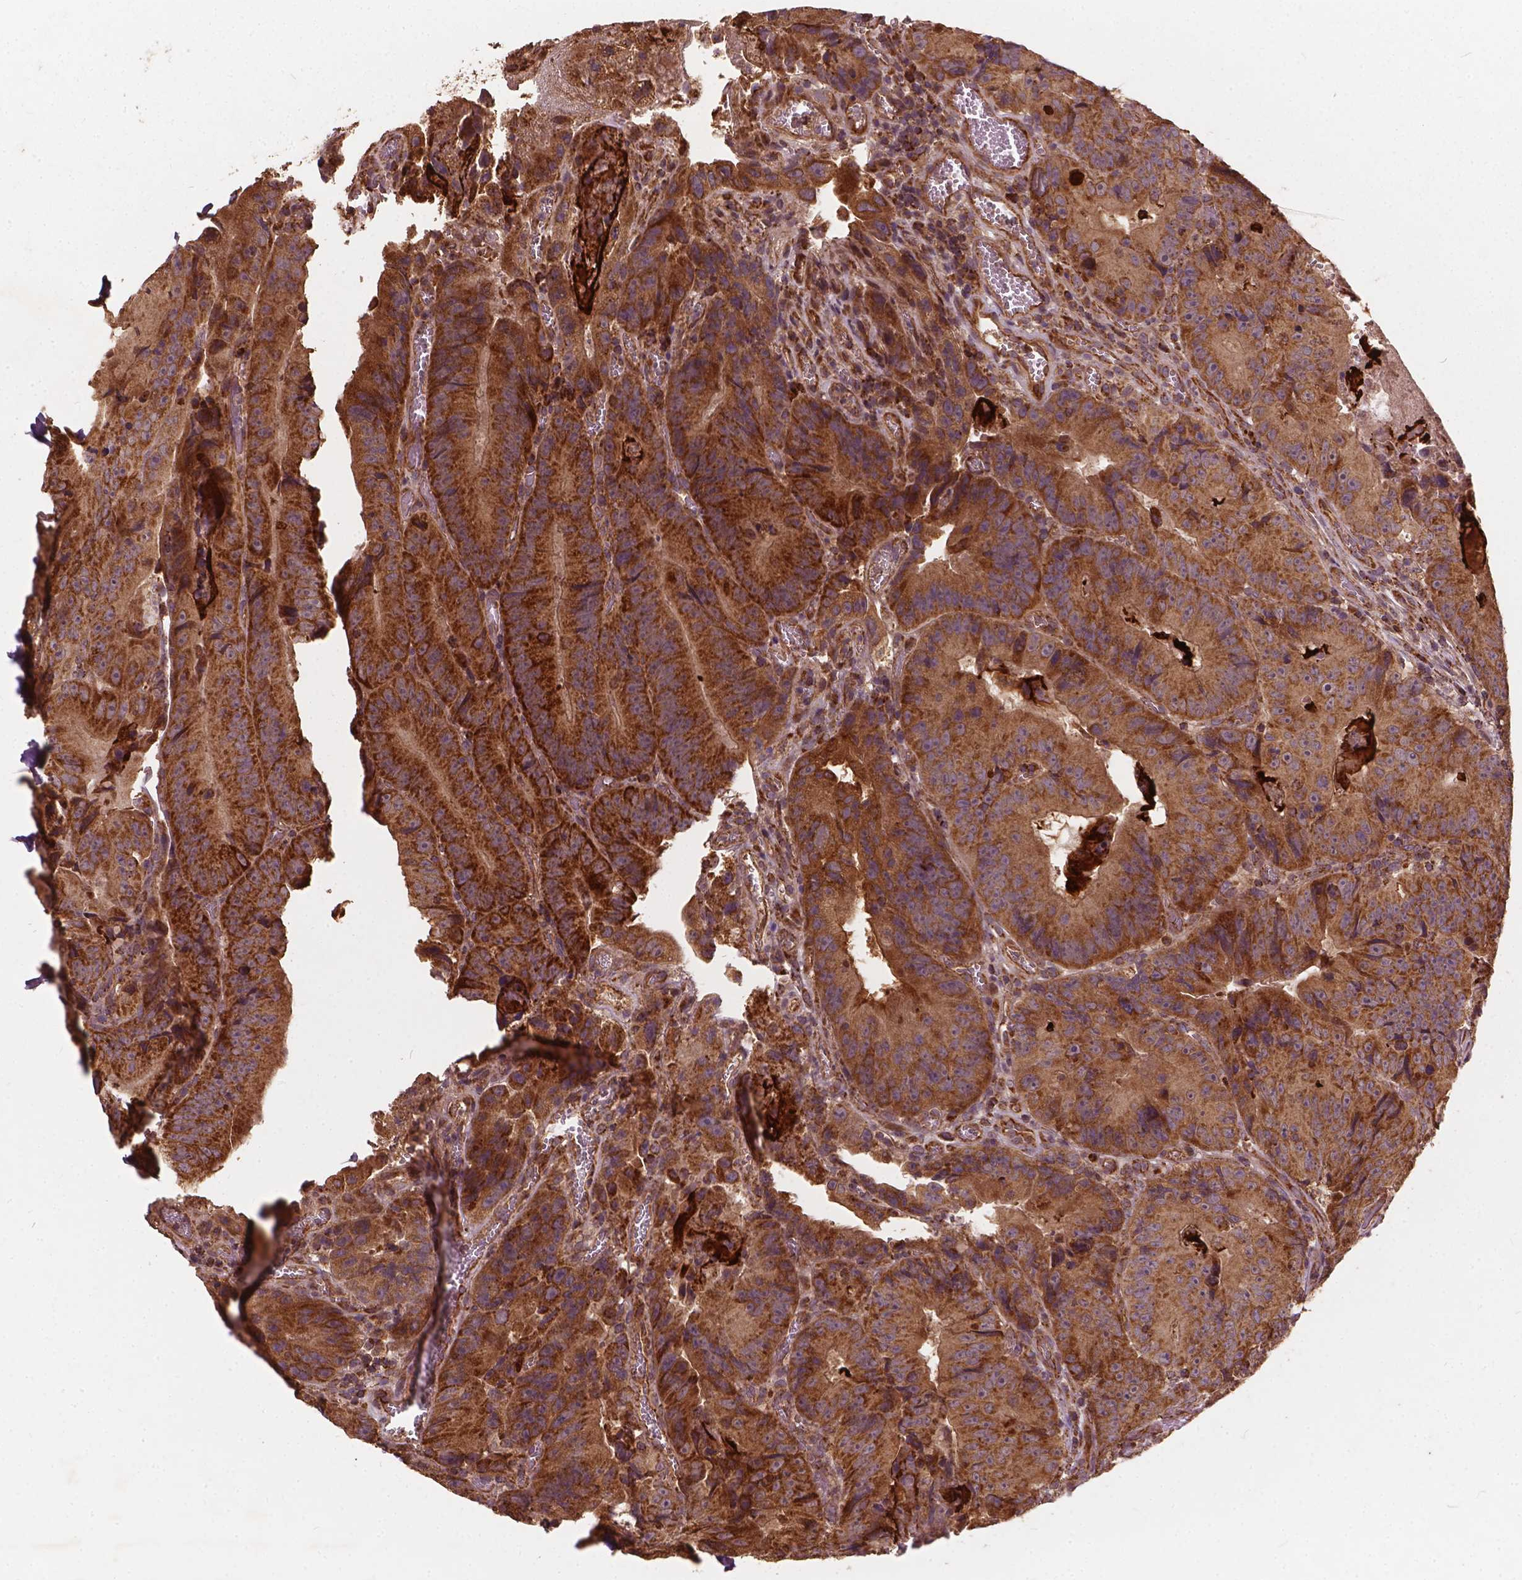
{"staining": {"intensity": "strong", "quantity": ">75%", "location": "cytoplasmic/membranous"}, "tissue": "colorectal cancer", "cell_type": "Tumor cells", "image_type": "cancer", "snomed": [{"axis": "morphology", "description": "Adenocarcinoma, NOS"}, {"axis": "topography", "description": "Colon"}], "caption": "Immunohistochemistry (DAB) staining of colorectal cancer (adenocarcinoma) reveals strong cytoplasmic/membranous protein positivity in approximately >75% of tumor cells.", "gene": "UBXN2A", "patient": {"sex": "female", "age": 86}}